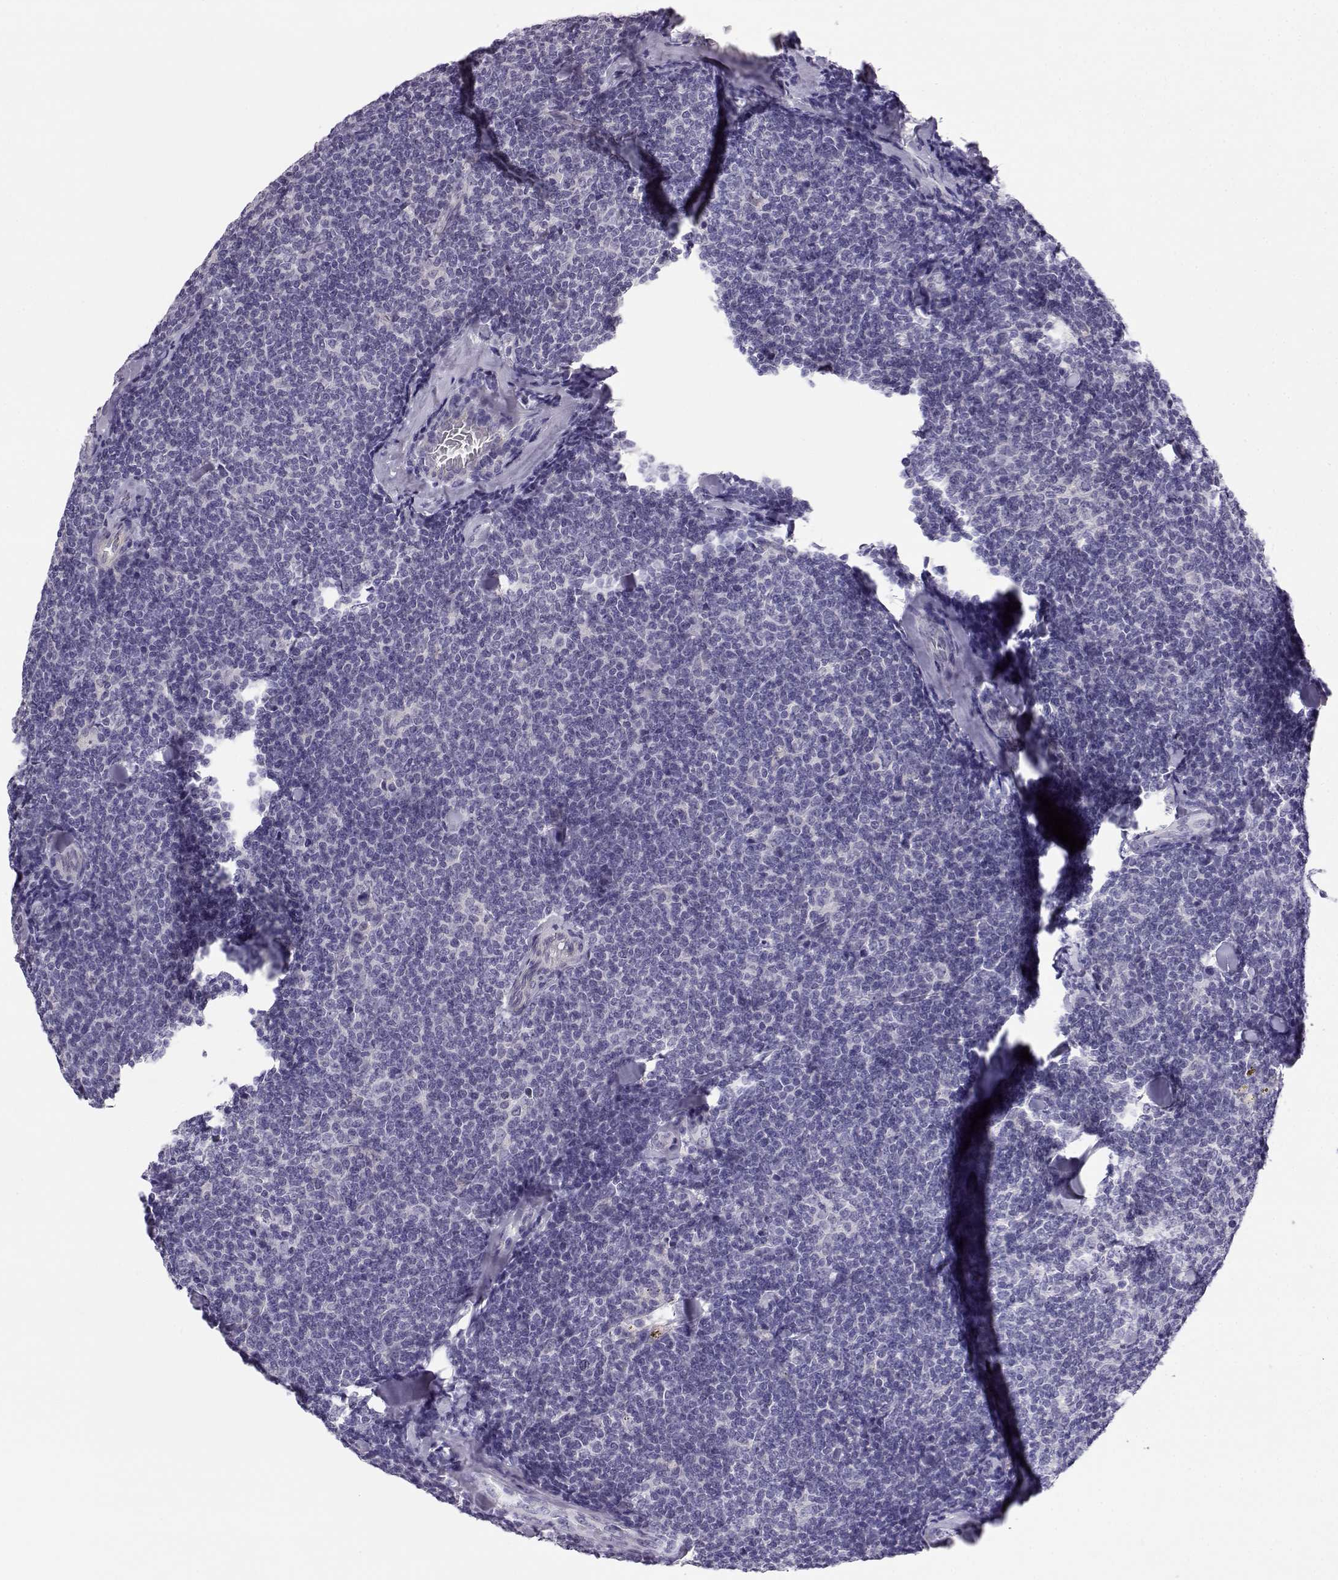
{"staining": {"intensity": "negative", "quantity": "none", "location": "none"}, "tissue": "lymphoma", "cell_type": "Tumor cells", "image_type": "cancer", "snomed": [{"axis": "morphology", "description": "Malignant lymphoma, non-Hodgkin's type, Low grade"}, {"axis": "topography", "description": "Lymph node"}], "caption": "Immunohistochemistry (IHC) photomicrograph of neoplastic tissue: human lymphoma stained with DAB exhibits no significant protein expression in tumor cells. (DAB (3,3'-diaminobenzidine) IHC visualized using brightfield microscopy, high magnification).", "gene": "ENDOU", "patient": {"sex": "female", "age": 56}}